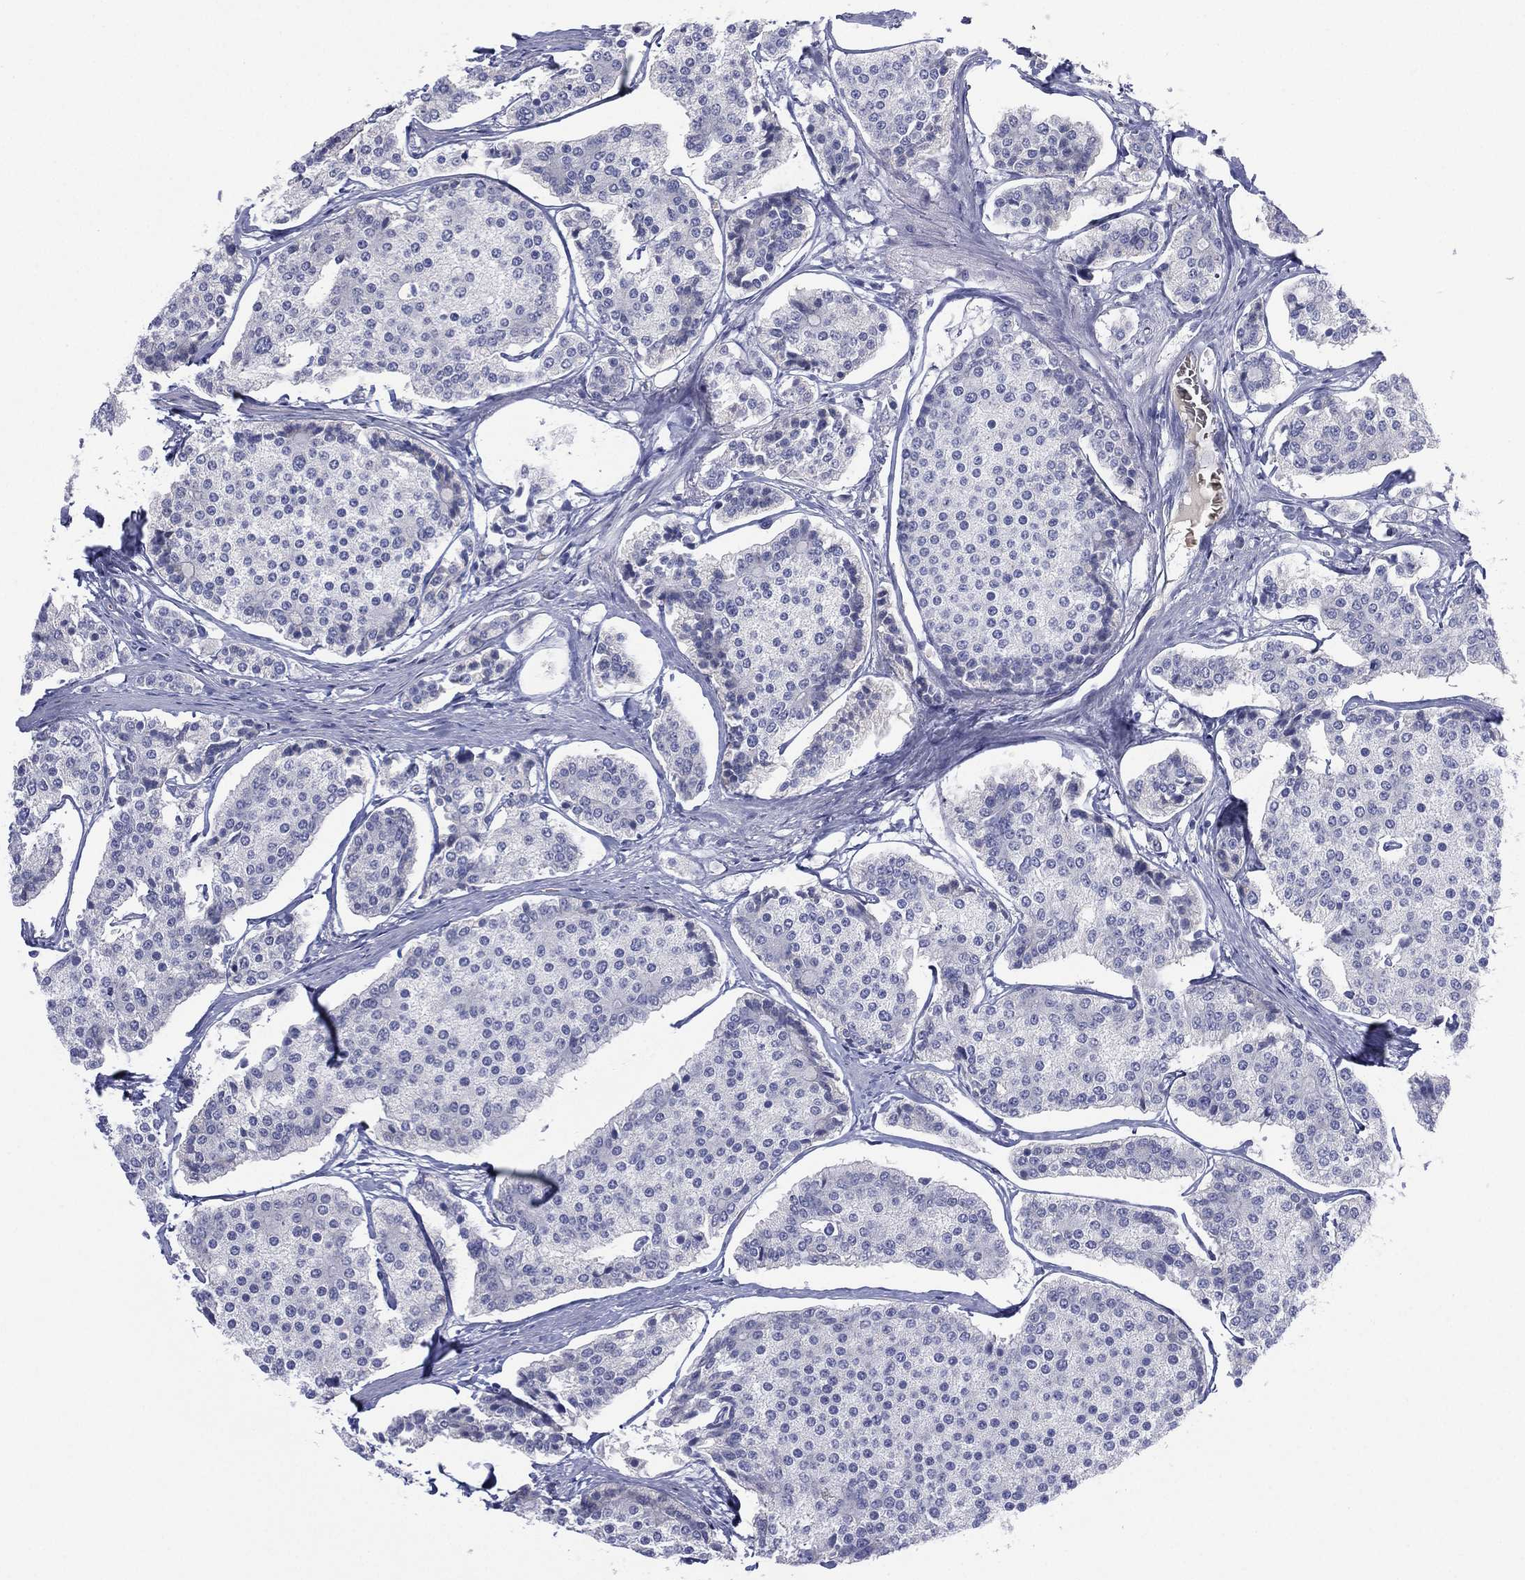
{"staining": {"intensity": "negative", "quantity": "none", "location": "none"}, "tissue": "carcinoid", "cell_type": "Tumor cells", "image_type": "cancer", "snomed": [{"axis": "morphology", "description": "Carcinoid, malignant, NOS"}, {"axis": "topography", "description": "Small intestine"}], "caption": "Immunohistochemical staining of human malignant carcinoid shows no significant positivity in tumor cells.", "gene": "CYP2D6", "patient": {"sex": "female", "age": 65}}